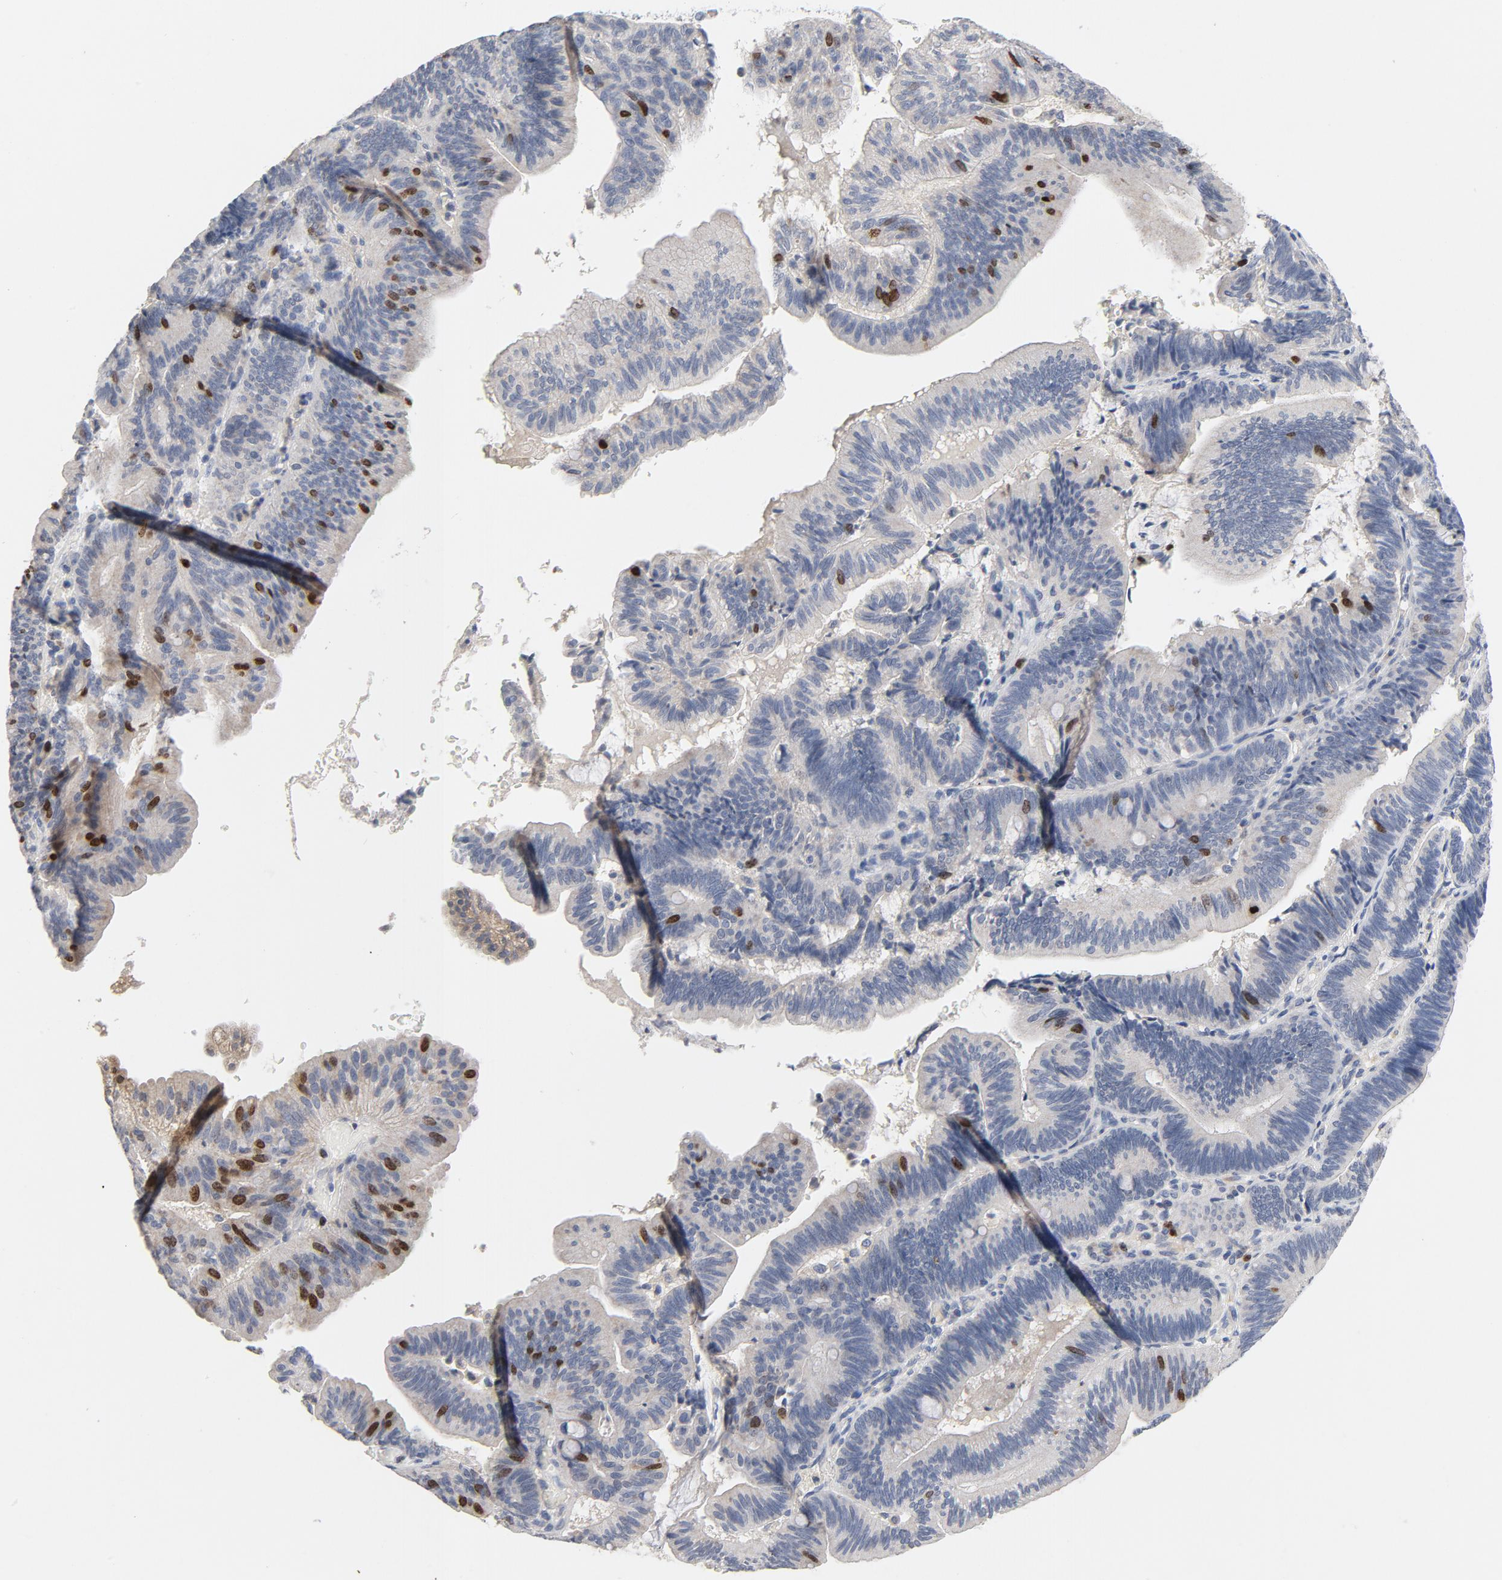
{"staining": {"intensity": "moderate", "quantity": "<25%", "location": "nuclear"}, "tissue": "pancreatic cancer", "cell_type": "Tumor cells", "image_type": "cancer", "snomed": [{"axis": "morphology", "description": "Adenocarcinoma, NOS"}, {"axis": "topography", "description": "Pancreas"}], "caption": "About <25% of tumor cells in pancreatic adenocarcinoma show moderate nuclear protein positivity as visualized by brown immunohistochemical staining.", "gene": "BIRC5", "patient": {"sex": "male", "age": 82}}